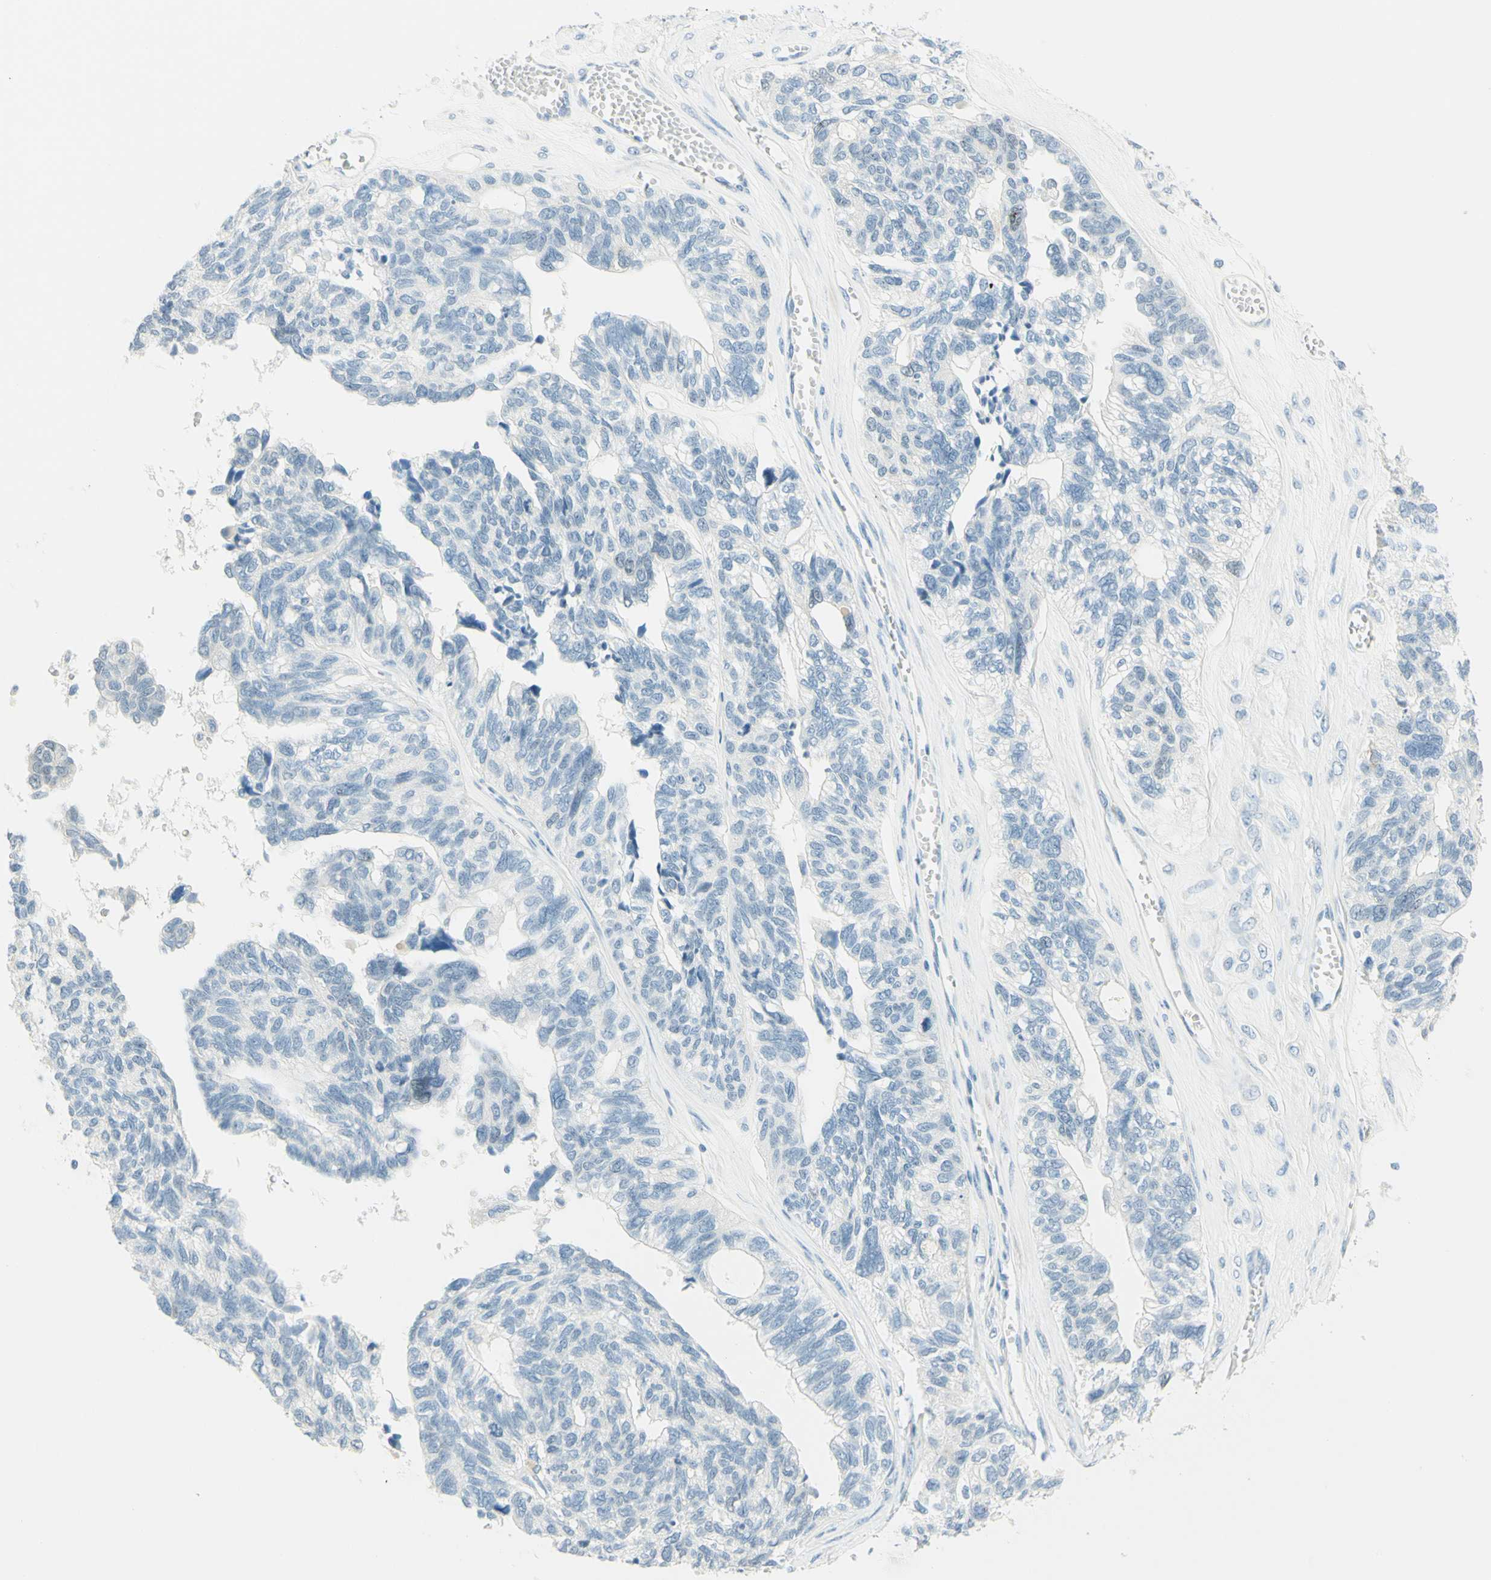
{"staining": {"intensity": "negative", "quantity": "none", "location": "none"}, "tissue": "ovarian cancer", "cell_type": "Tumor cells", "image_type": "cancer", "snomed": [{"axis": "morphology", "description": "Cystadenocarcinoma, serous, NOS"}, {"axis": "topography", "description": "Ovary"}], "caption": "The micrograph displays no significant expression in tumor cells of serous cystadenocarcinoma (ovarian).", "gene": "TMEM132D", "patient": {"sex": "female", "age": 79}}